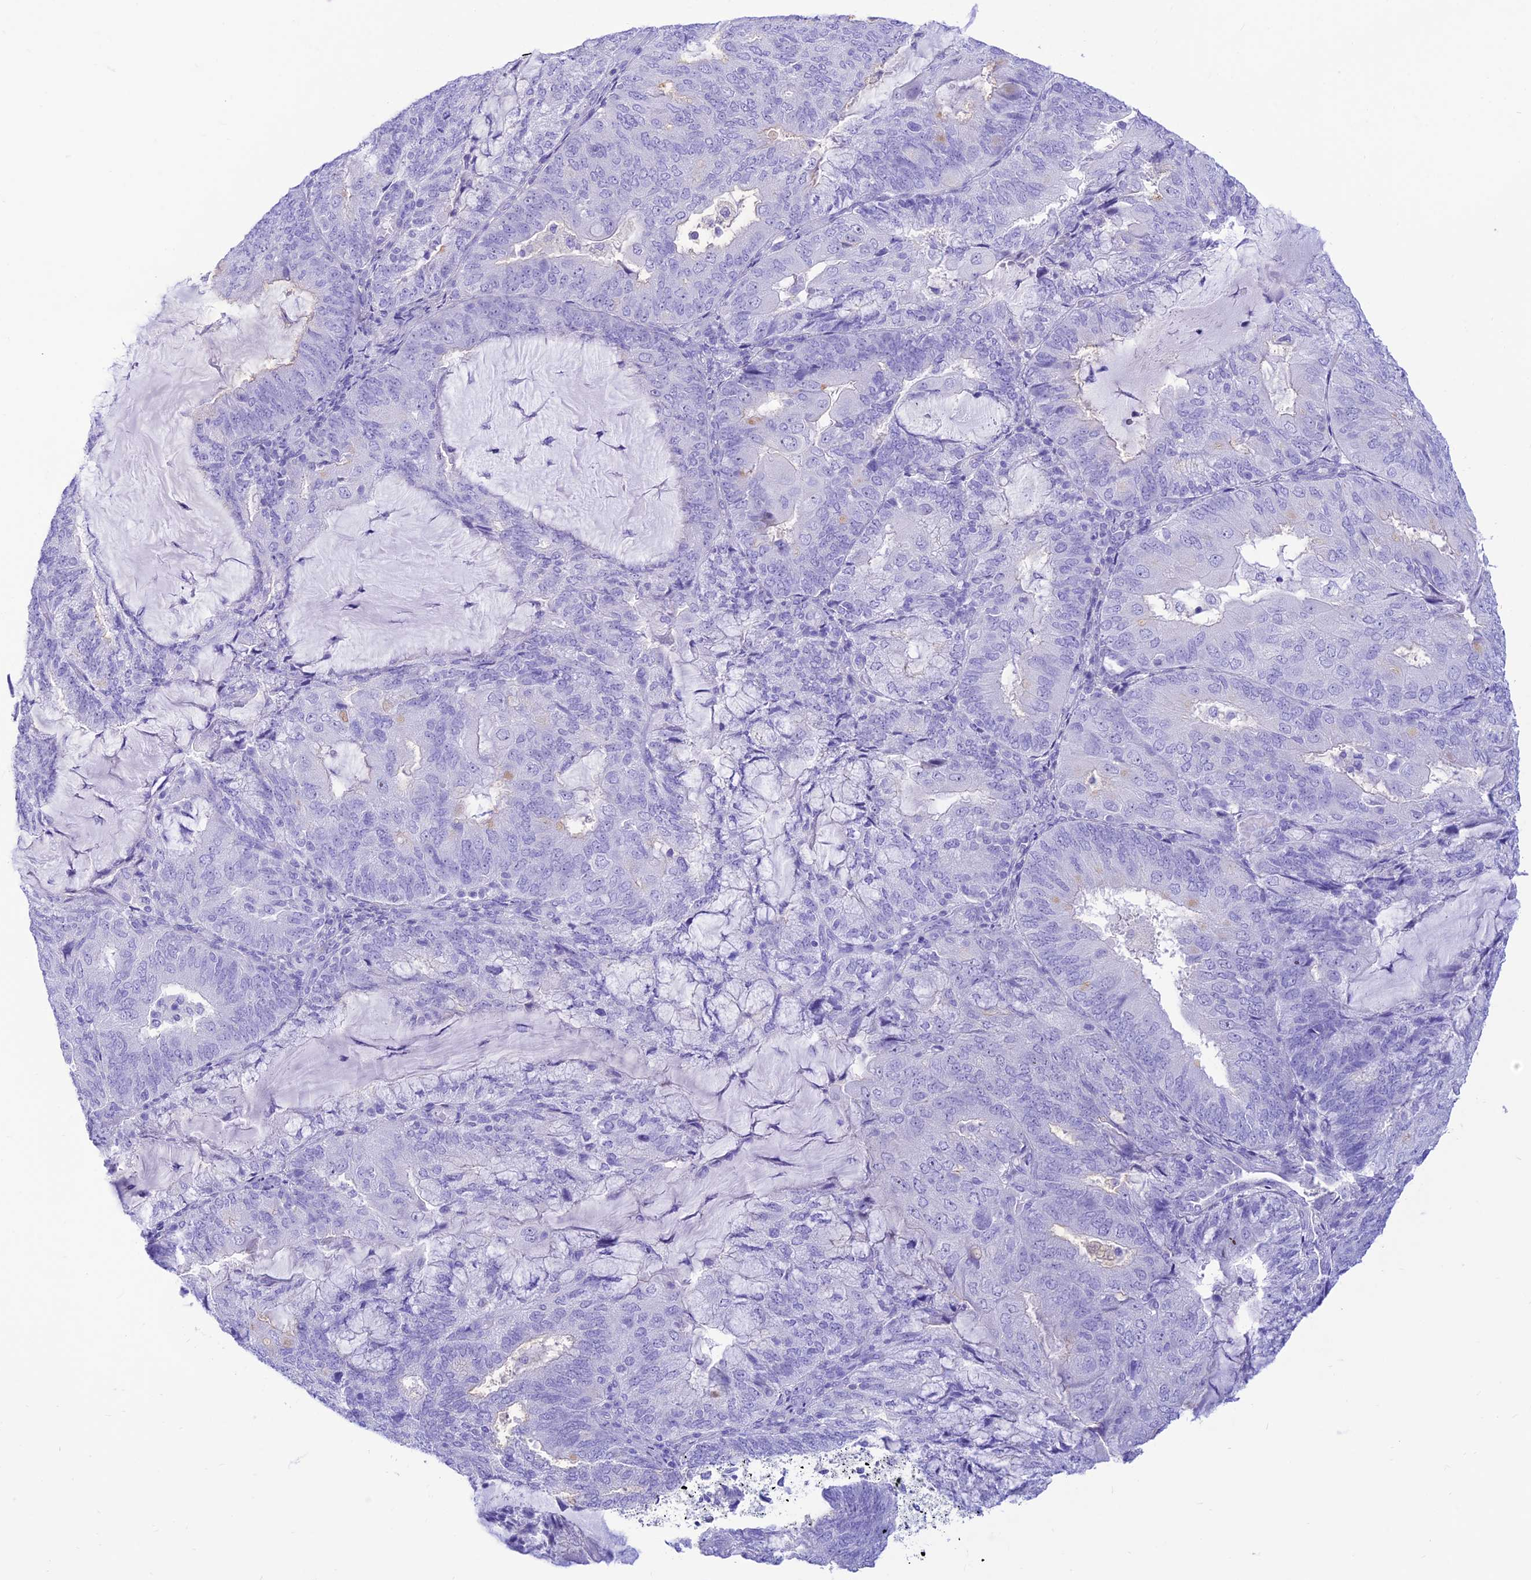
{"staining": {"intensity": "negative", "quantity": "none", "location": "none"}, "tissue": "endometrial cancer", "cell_type": "Tumor cells", "image_type": "cancer", "snomed": [{"axis": "morphology", "description": "Adenocarcinoma, NOS"}, {"axis": "topography", "description": "Endometrium"}], "caption": "Endometrial cancer stained for a protein using IHC displays no positivity tumor cells.", "gene": "PRNP", "patient": {"sex": "female", "age": 81}}